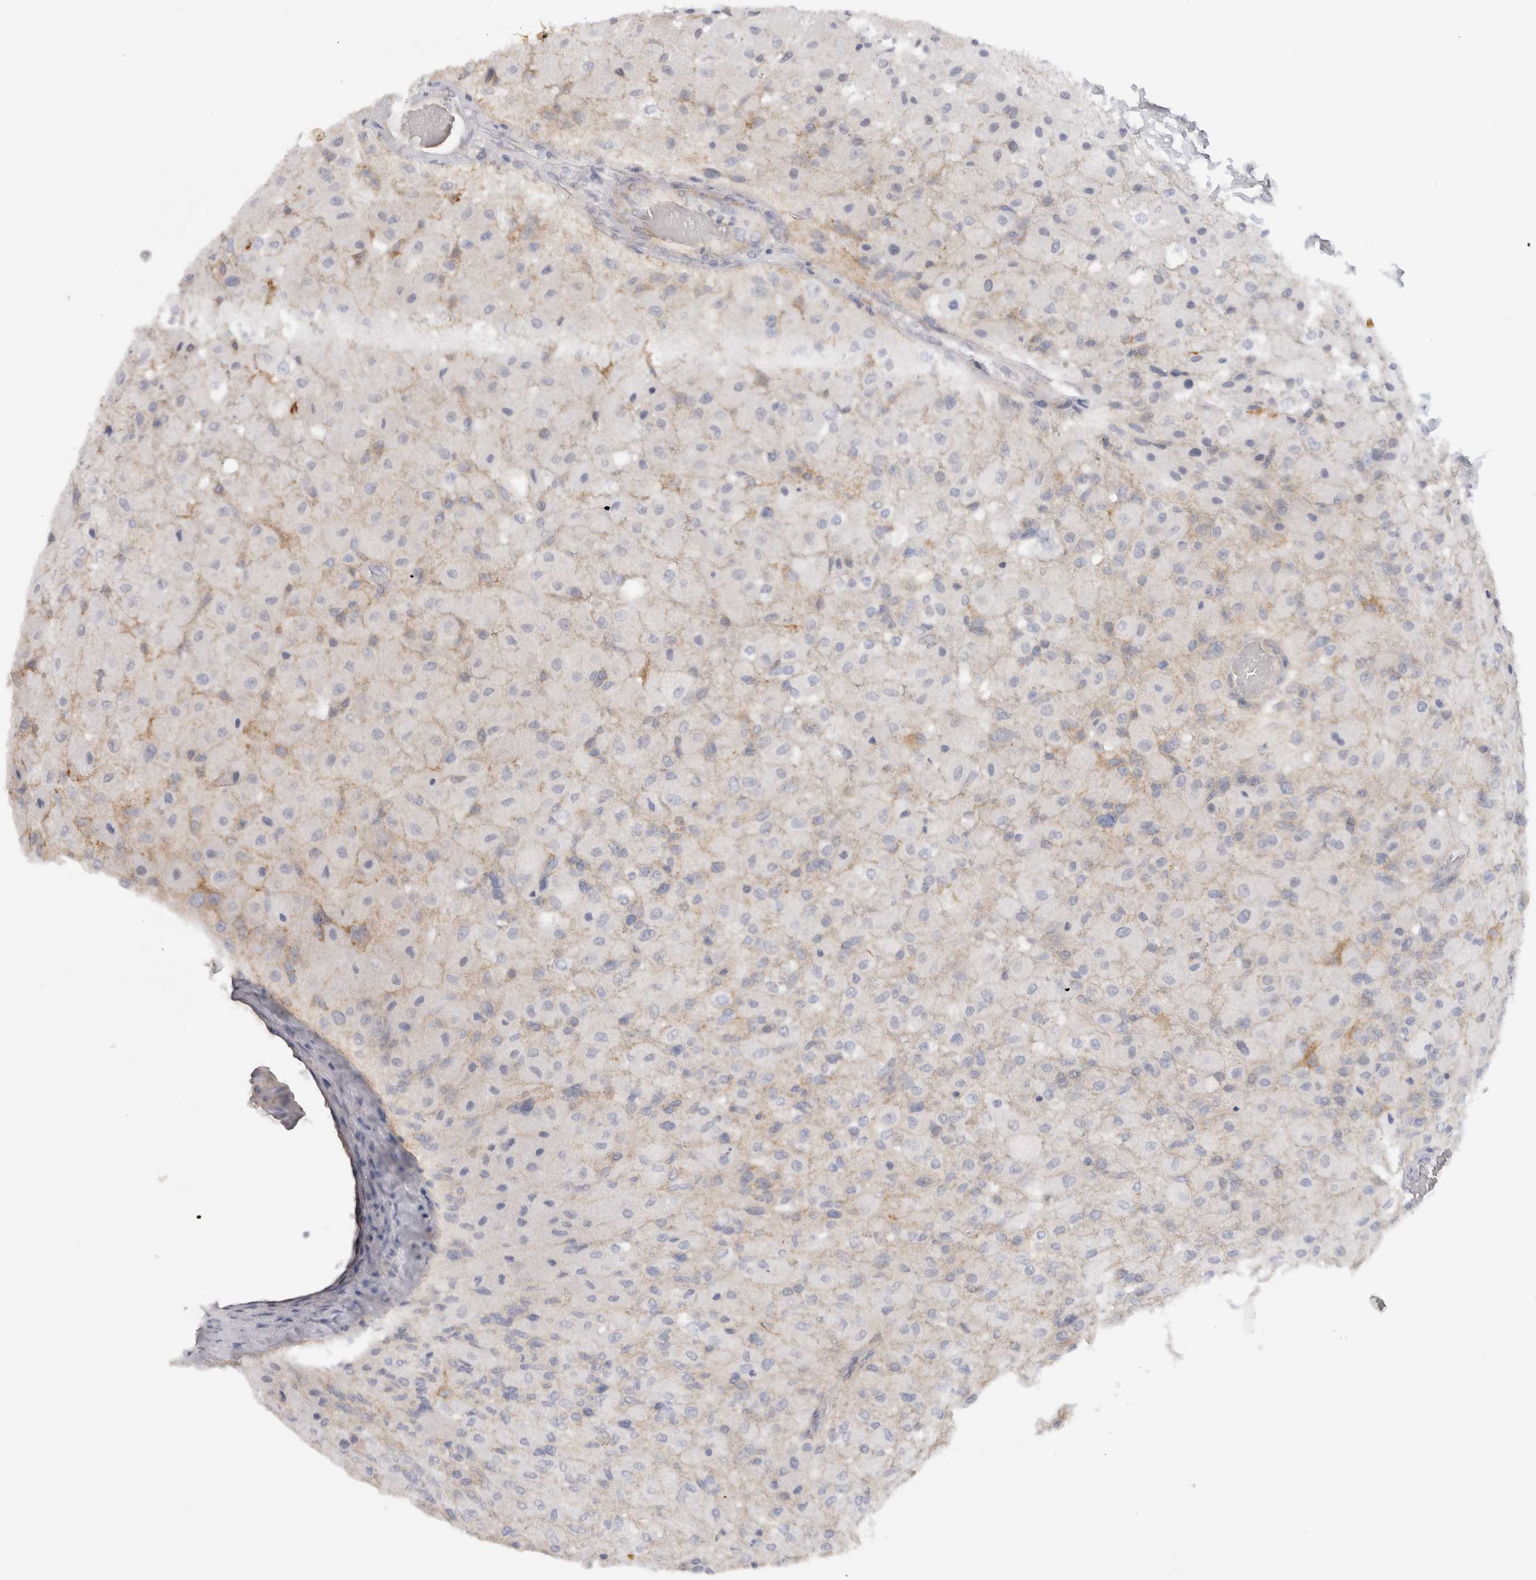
{"staining": {"intensity": "weak", "quantity": "<25%", "location": "cytoplasmic/membranous"}, "tissue": "glioma", "cell_type": "Tumor cells", "image_type": "cancer", "snomed": [{"axis": "morphology", "description": "Normal tissue, NOS"}, {"axis": "morphology", "description": "Glioma, malignant, High grade"}, {"axis": "topography", "description": "Cerebral cortex"}], "caption": "There is no significant staining in tumor cells of high-grade glioma (malignant).", "gene": "CHRM4", "patient": {"sex": "male", "age": 77}}